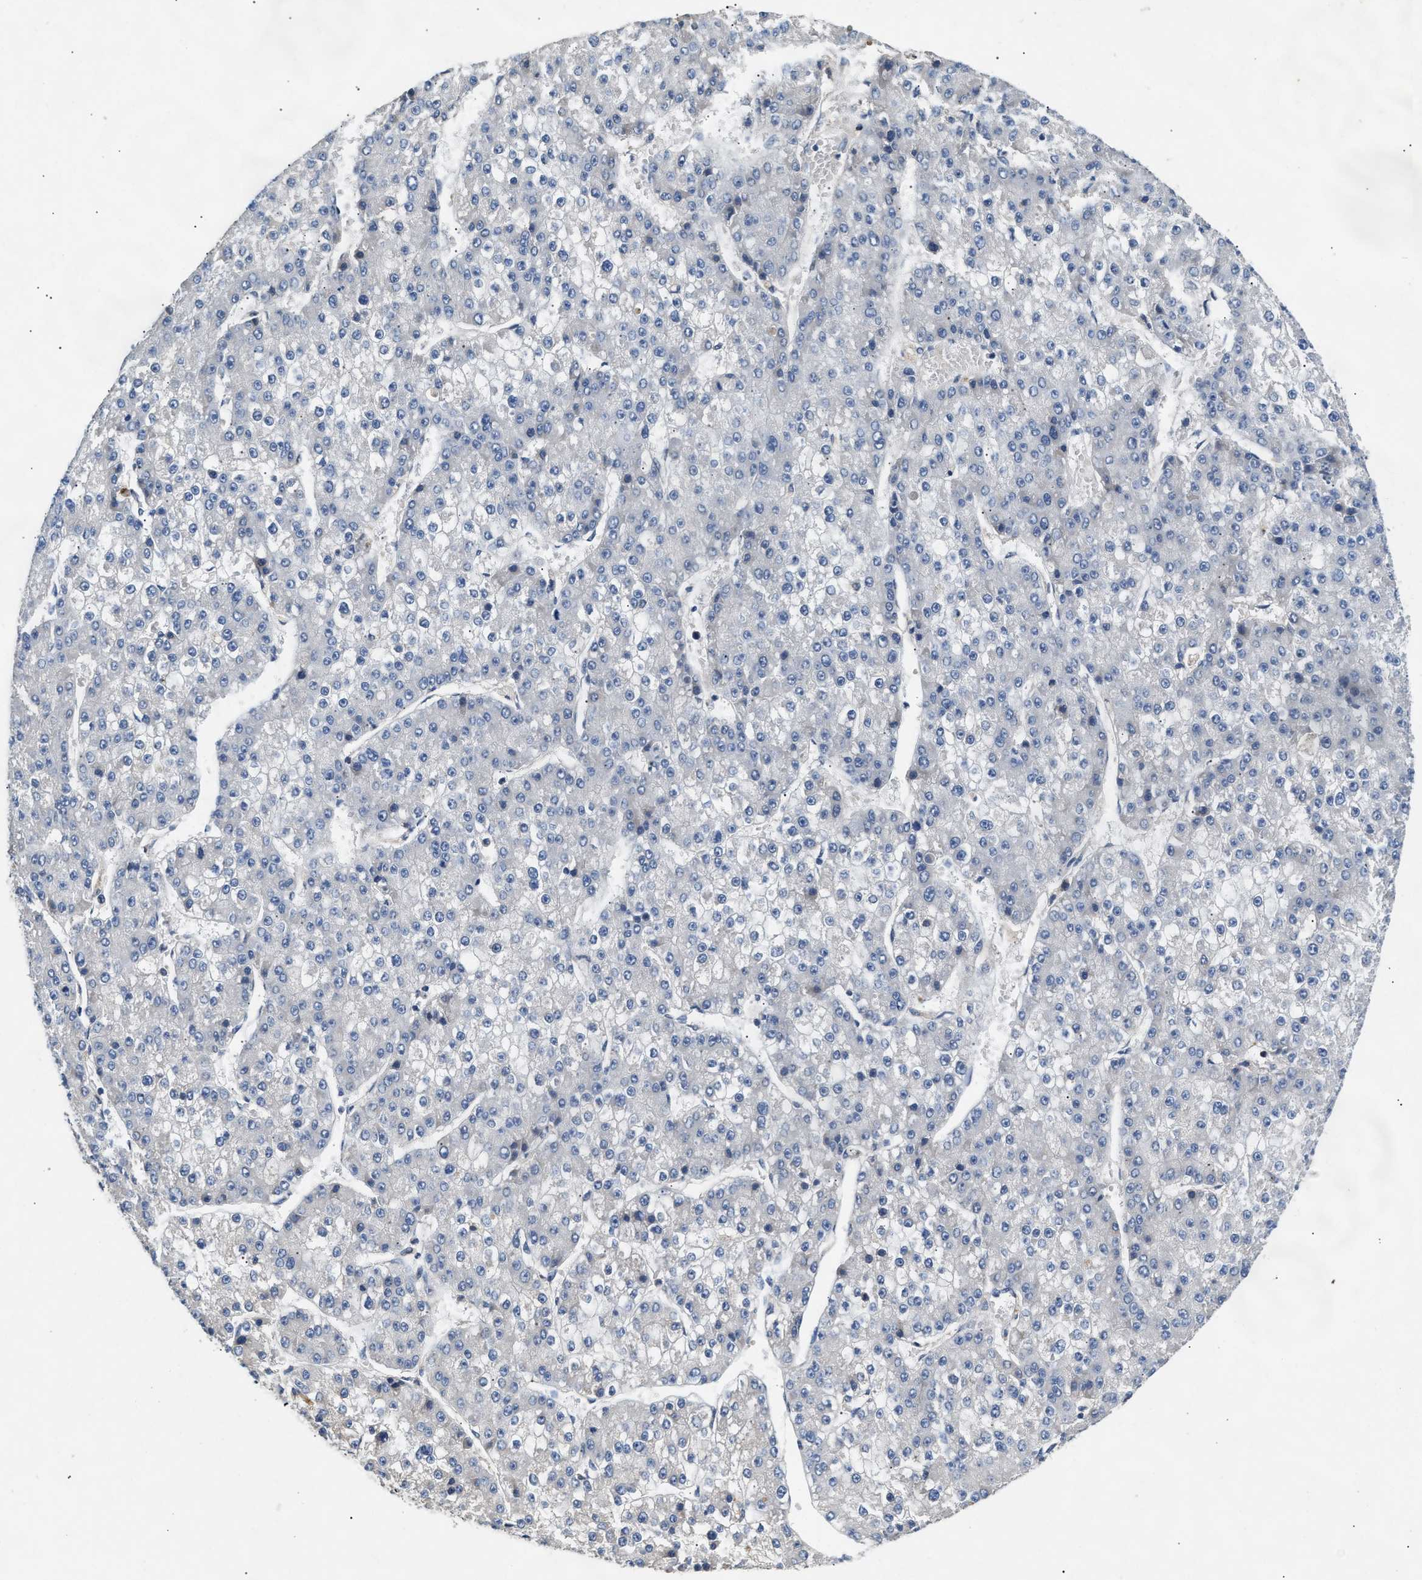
{"staining": {"intensity": "negative", "quantity": "none", "location": "none"}, "tissue": "liver cancer", "cell_type": "Tumor cells", "image_type": "cancer", "snomed": [{"axis": "morphology", "description": "Carcinoma, Hepatocellular, NOS"}, {"axis": "topography", "description": "Liver"}], "caption": "Immunohistochemical staining of liver cancer exhibits no significant positivity in tumor cells.", "gene": "IL17RC", "patient": {"sex": "female", "age": 73}}